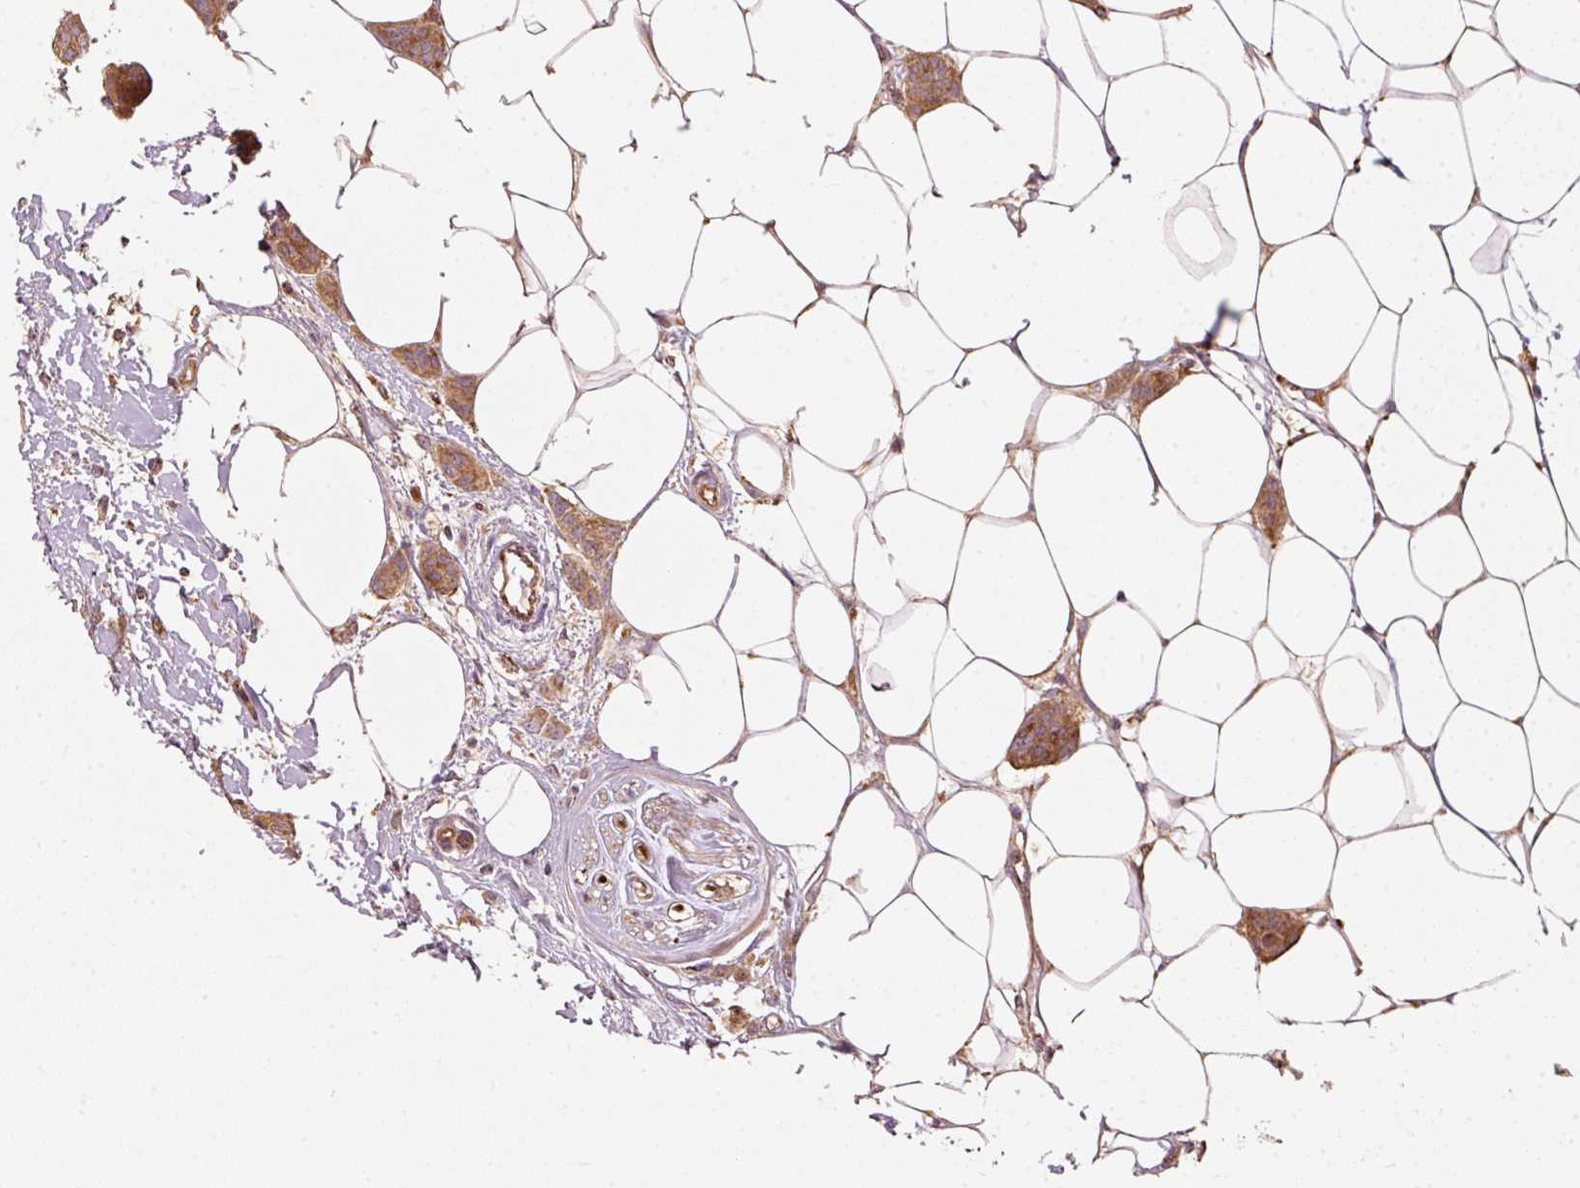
{"staining": {"intensity": "moderate", "quantity": ">75%", "location": "cytoplasmic/membranous"}, "tissue": "breast cancer", "cell_type": "Tumor cells", "image_type": "cancer", "snomed": [{"axis": "morphology", "description": "Duct carcinoma"}, {"axis": "topography", "description": "Breast"}], "caption": "Breast cancer stained for a protein exhibits moderate cytoplasmic/membranous positivity in tumor cells.", "gene": "MTHFD1L", "patient": {"sex": "female", "age": 72}}